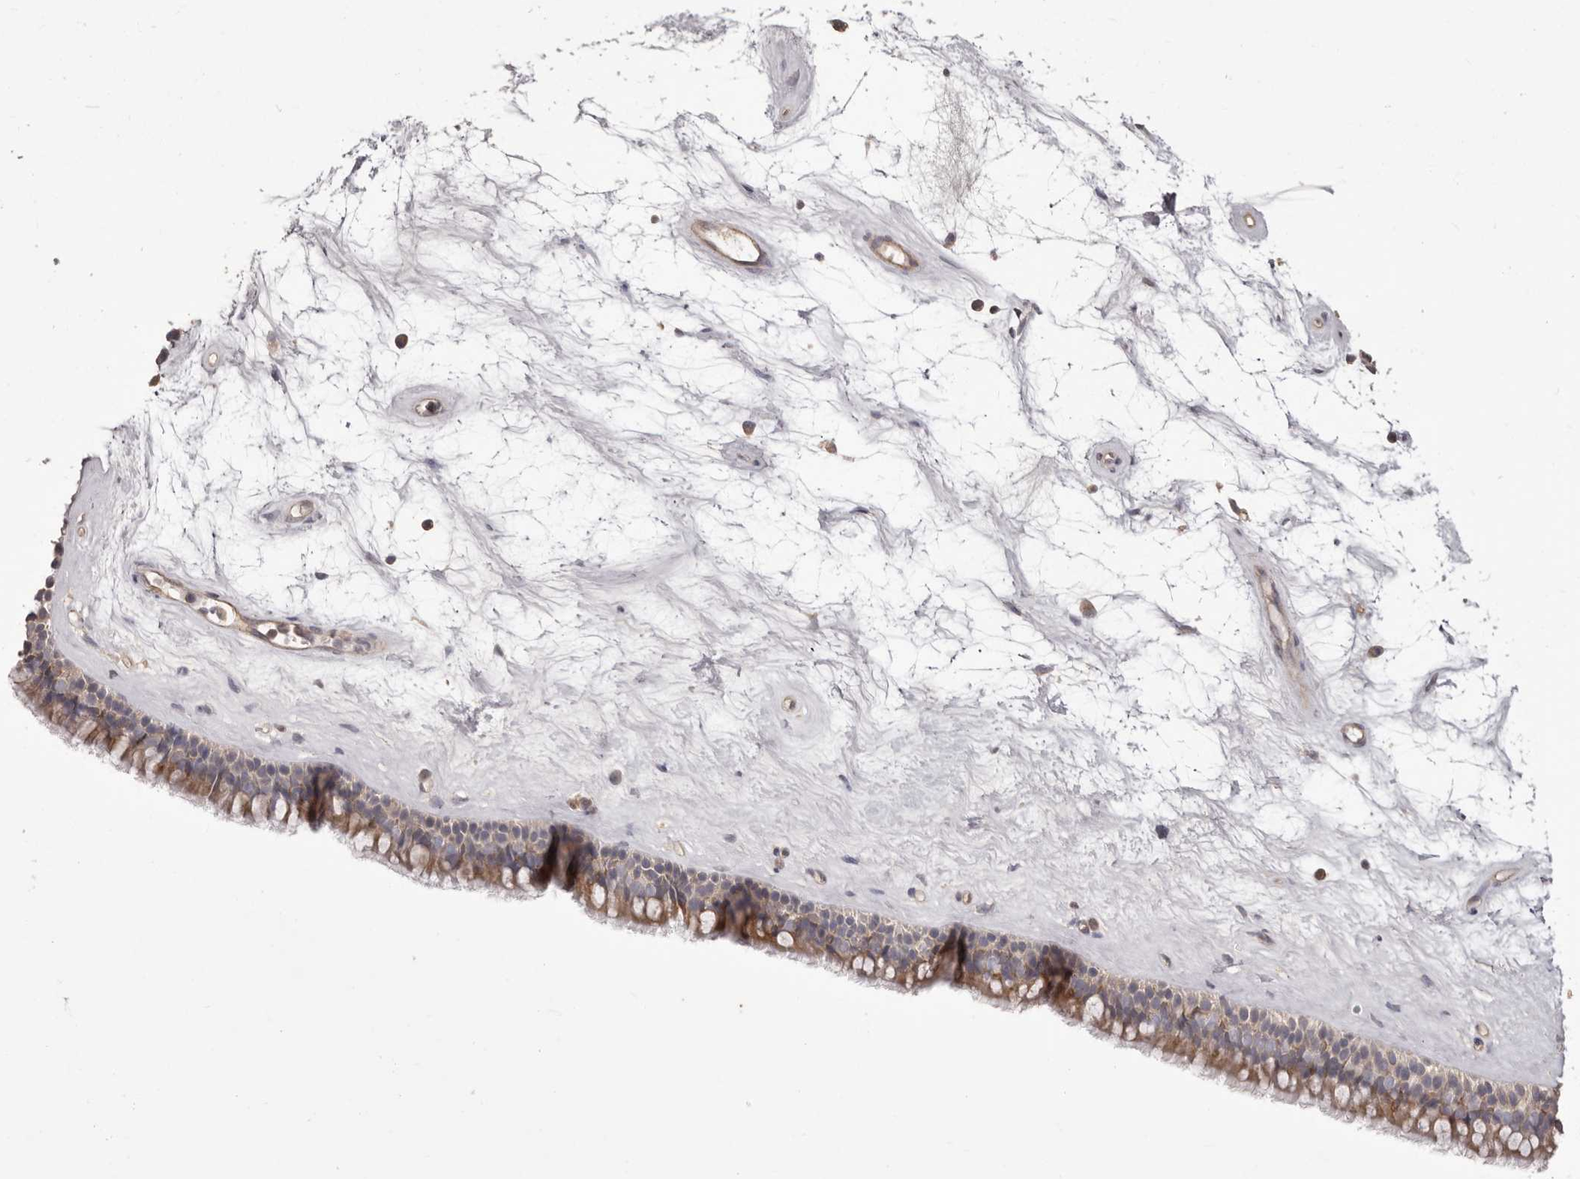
{"staining": {"intensity": "moderate", "quantity": "25%-75%", "location": "cytoplasmic/membranous"}, "tissue": "nasopharynx", "cell_type": "Respiratory epithelial cells", "image_type": "normal", "snomed": [{"axis": "morphology", "description": "Normal tissue, NOS"}, {"axis": "topography", "description": "Nasopharynx"}], "caption": "The image demonstrates a brown stain indicating the presence of a protein in the cytoplasmic/membranous of respiratory epithelial cells in nasopharynx.", "gene": "HRH1", "patient": {"sex": "male", "age": 64}}